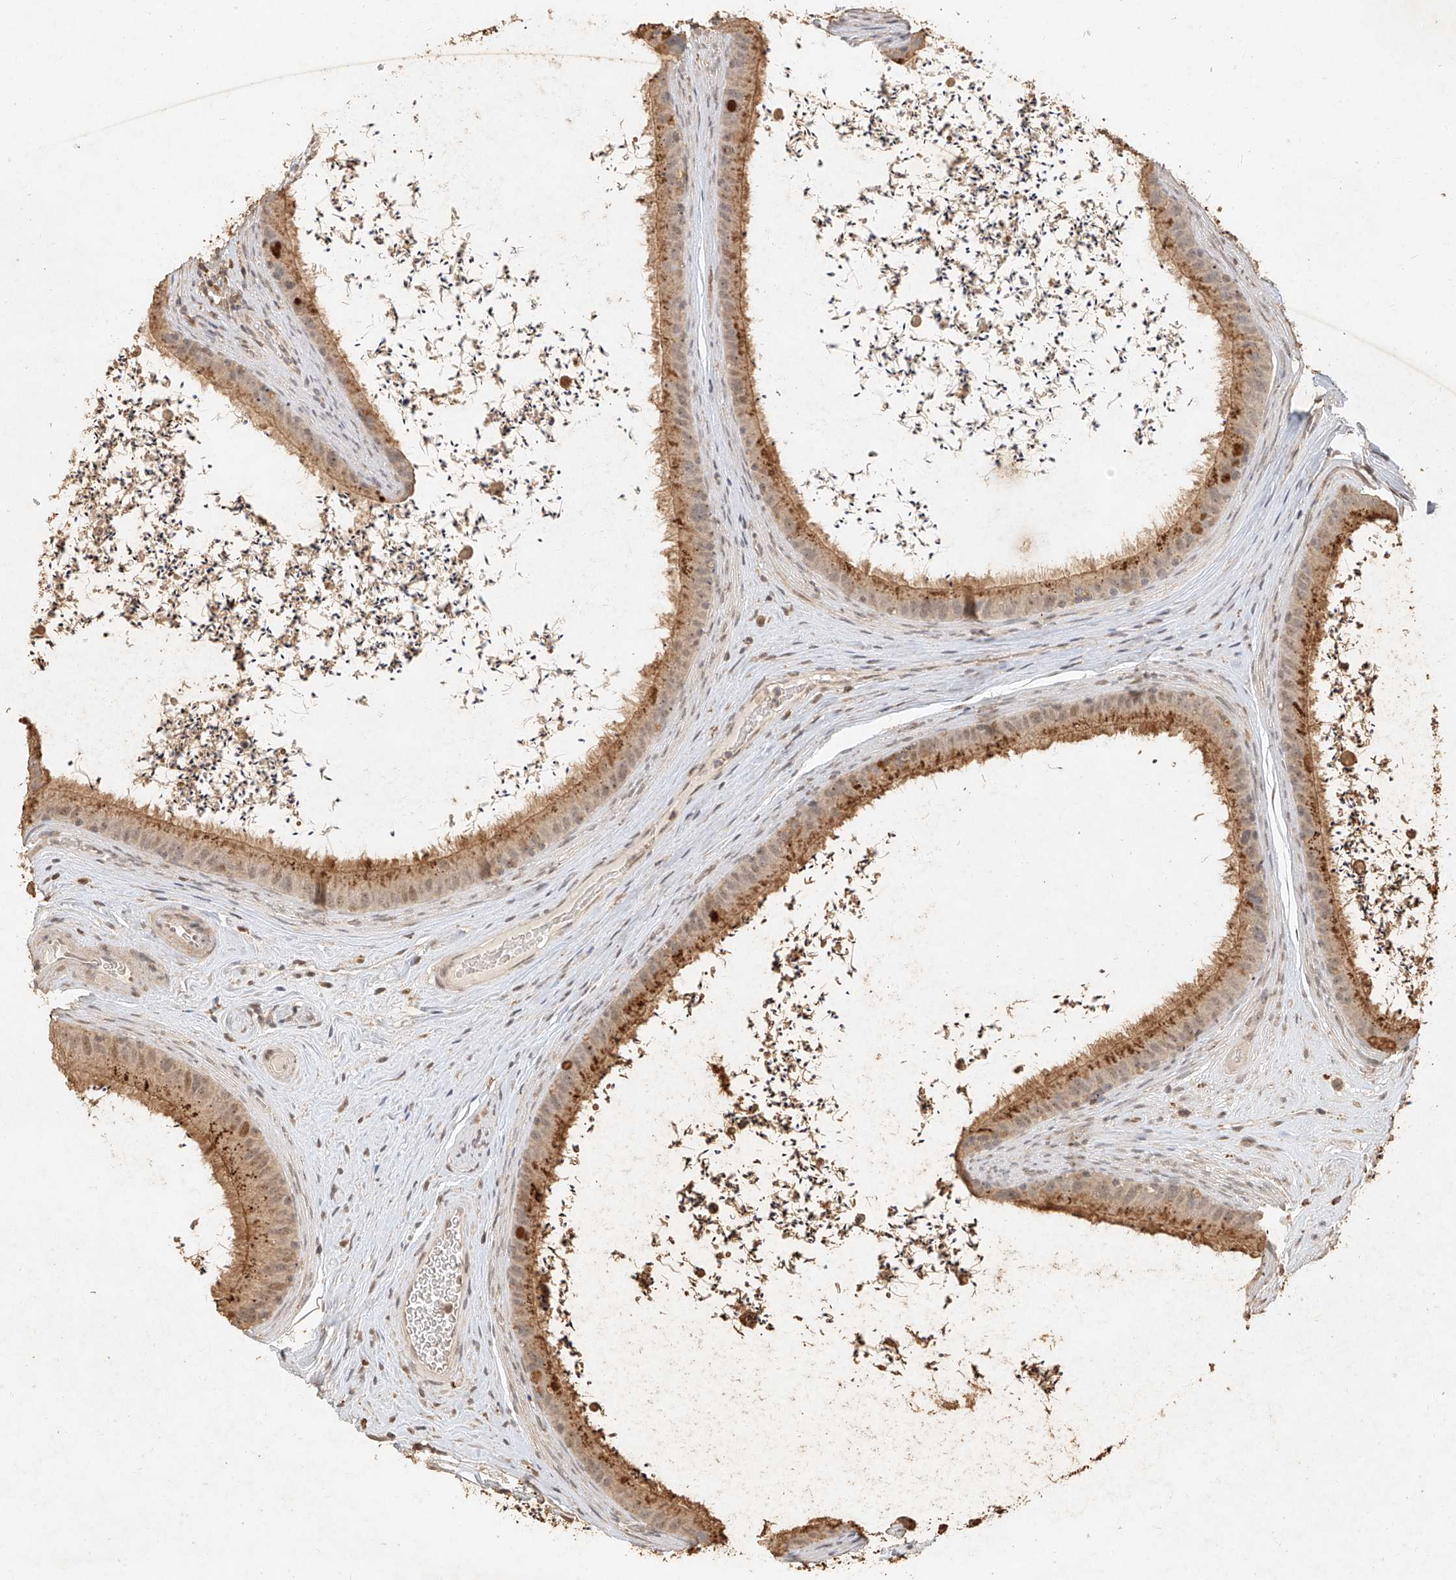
{"staining": {"intensity": "moderate", "quantity": ">75%", "location": "cytoplasmic/membranous,nuclear"}, "tissue": "epididymis", "cell_type": "Glandular cells", "image_type": "normal", "snomed": [{"axis": "morphology", "description": "Normal tissue, NOS"}, {"axis": "topography", "description": "Epididymis, spermatic cord, NOS"}], "caption": "Protein expression analysis of normal epididymis displays moderate cytoplasmic/membranous,nuclear expression in approximately >75% of glandular cells. (IHC, brightfield microscopy, high magnification).", "gene": "CXorf58", "patient": {"sex": "male", "age": 50}}